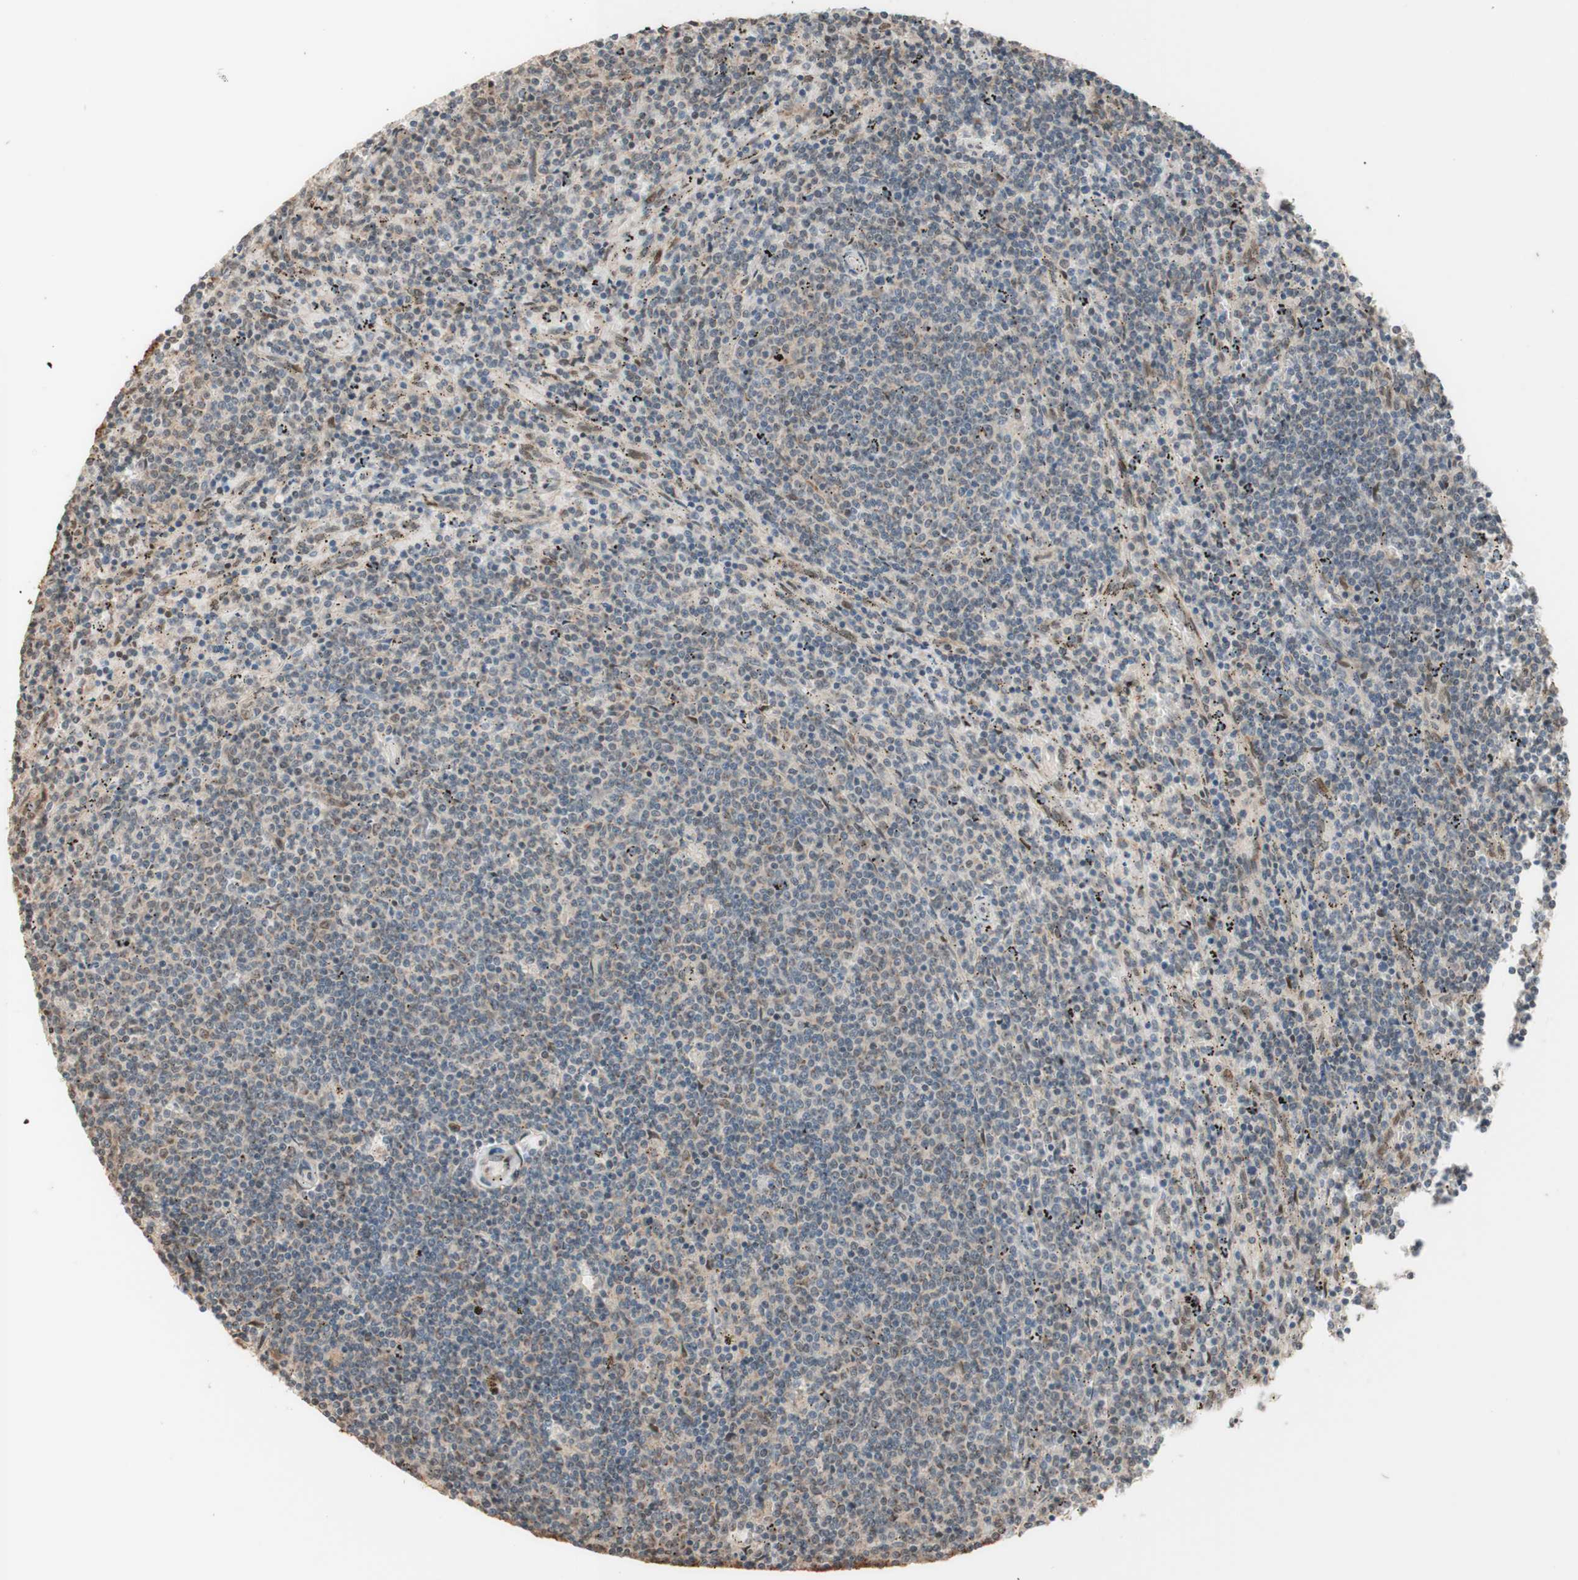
{"staining": {"intensity": "negative", "quantity": "none", "location": "none"}, "tissue": "lymphoma", "cell_type": "Tumor cells", "image_type": "cancer", "snomed": [{"axis": "morphology", "description": "Malignant lymphoma, non-Hodgkin's type, Low grade"}, {"axis": "topography", "description": "Spleen"}], "caption": "Immunohistochemical staining of lymphoma reveals no significant expression in tumor cells. Brightfield microscopy of immunohistochemistry stained with DAB (brown) and hematoxylin (blue), captured at high magnification.", "gene": "CCNC", "patient": {"sex": "female", "age": 50}}